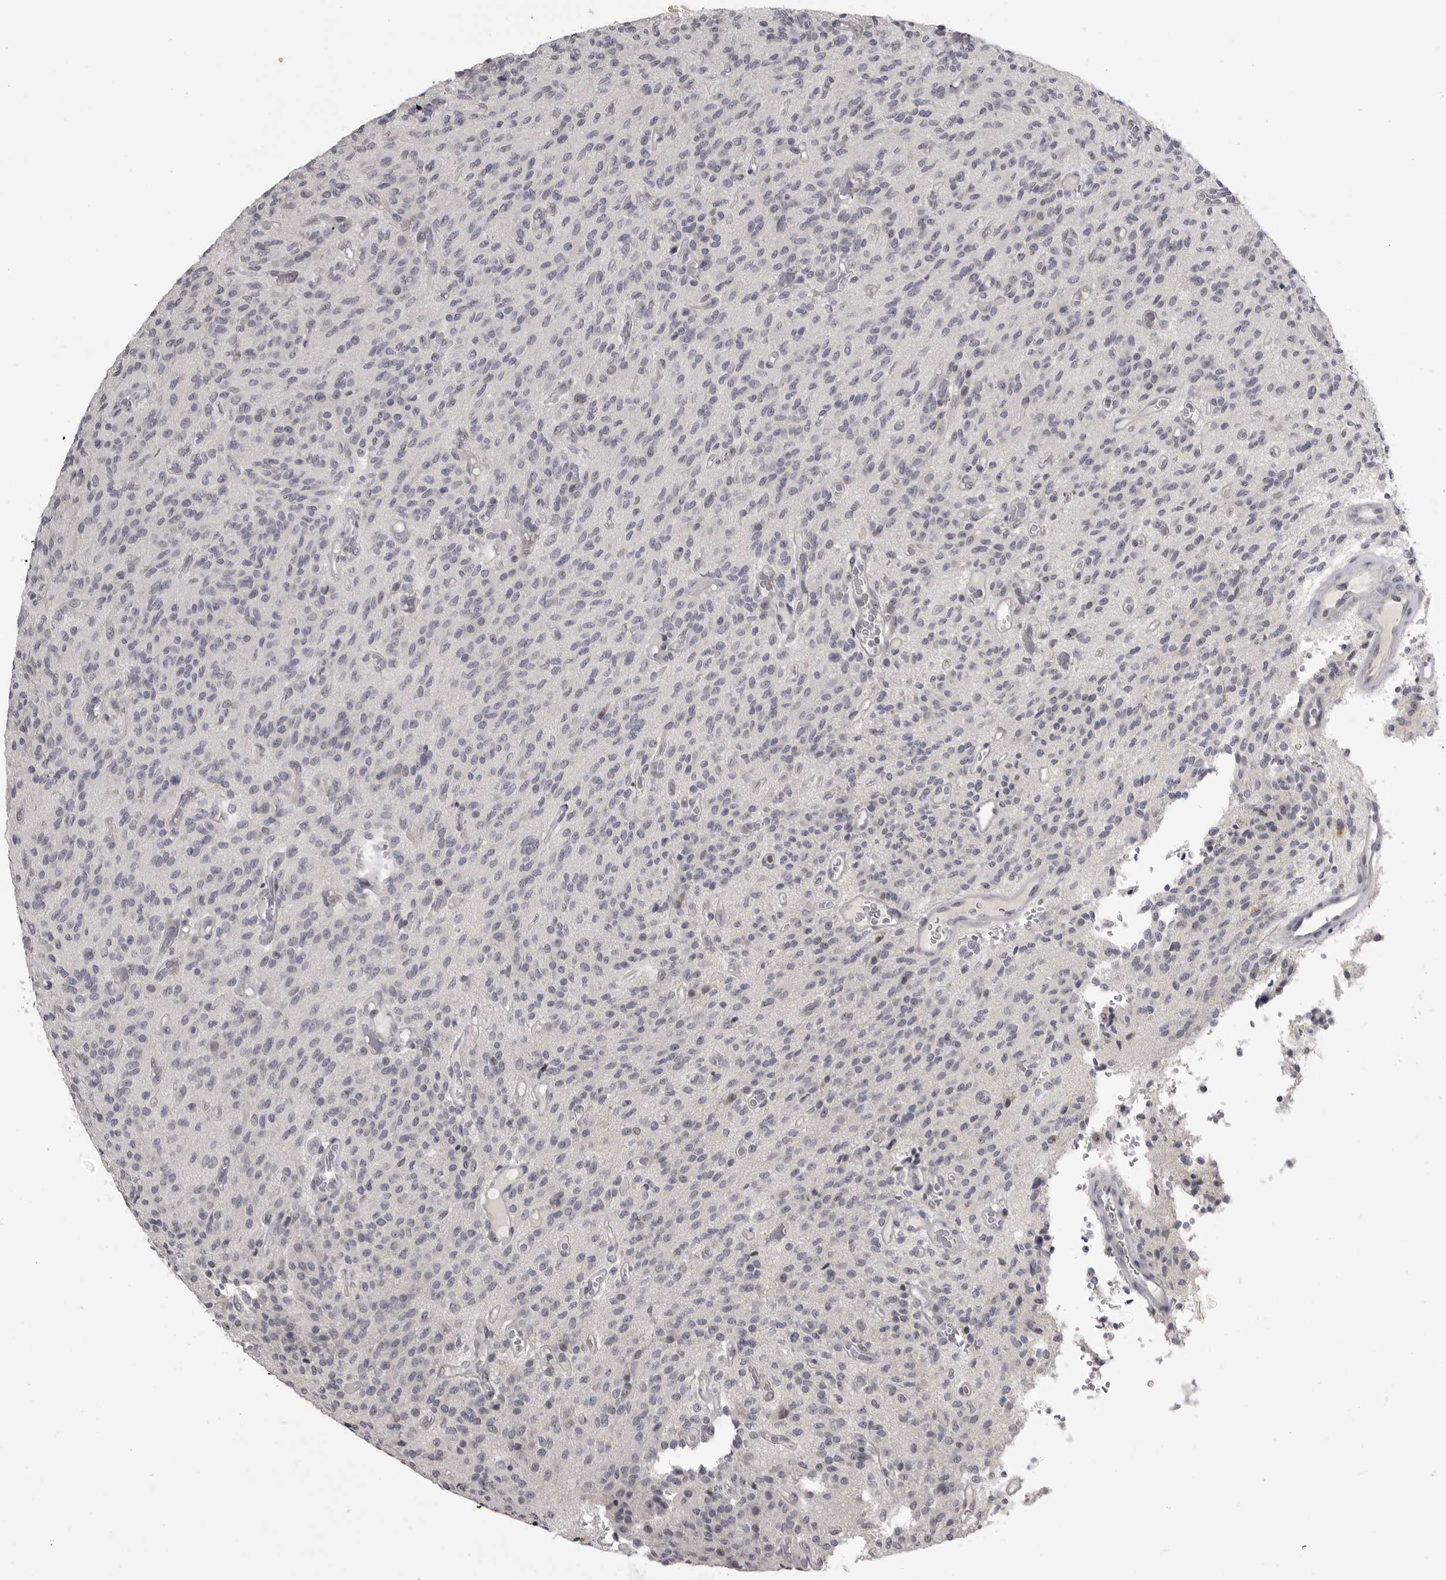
{"staining": {"intensity": "negative", "quantity": "none", "location": "none"}, "tissue": "glioma", "cell_type": "Tumor cells", "image_type": "cancer", "snomed": [{"axis": "morphology", "description": "Glioma, malignant, High grade"}, {"axis": "topography", "description": "Brain"}], "caption": "The histopathology image displays no staining of tumor cells in malignant high-grade glioma.", "gene": "MRTO4", "patient": {"sex": "male", "age": 34}}